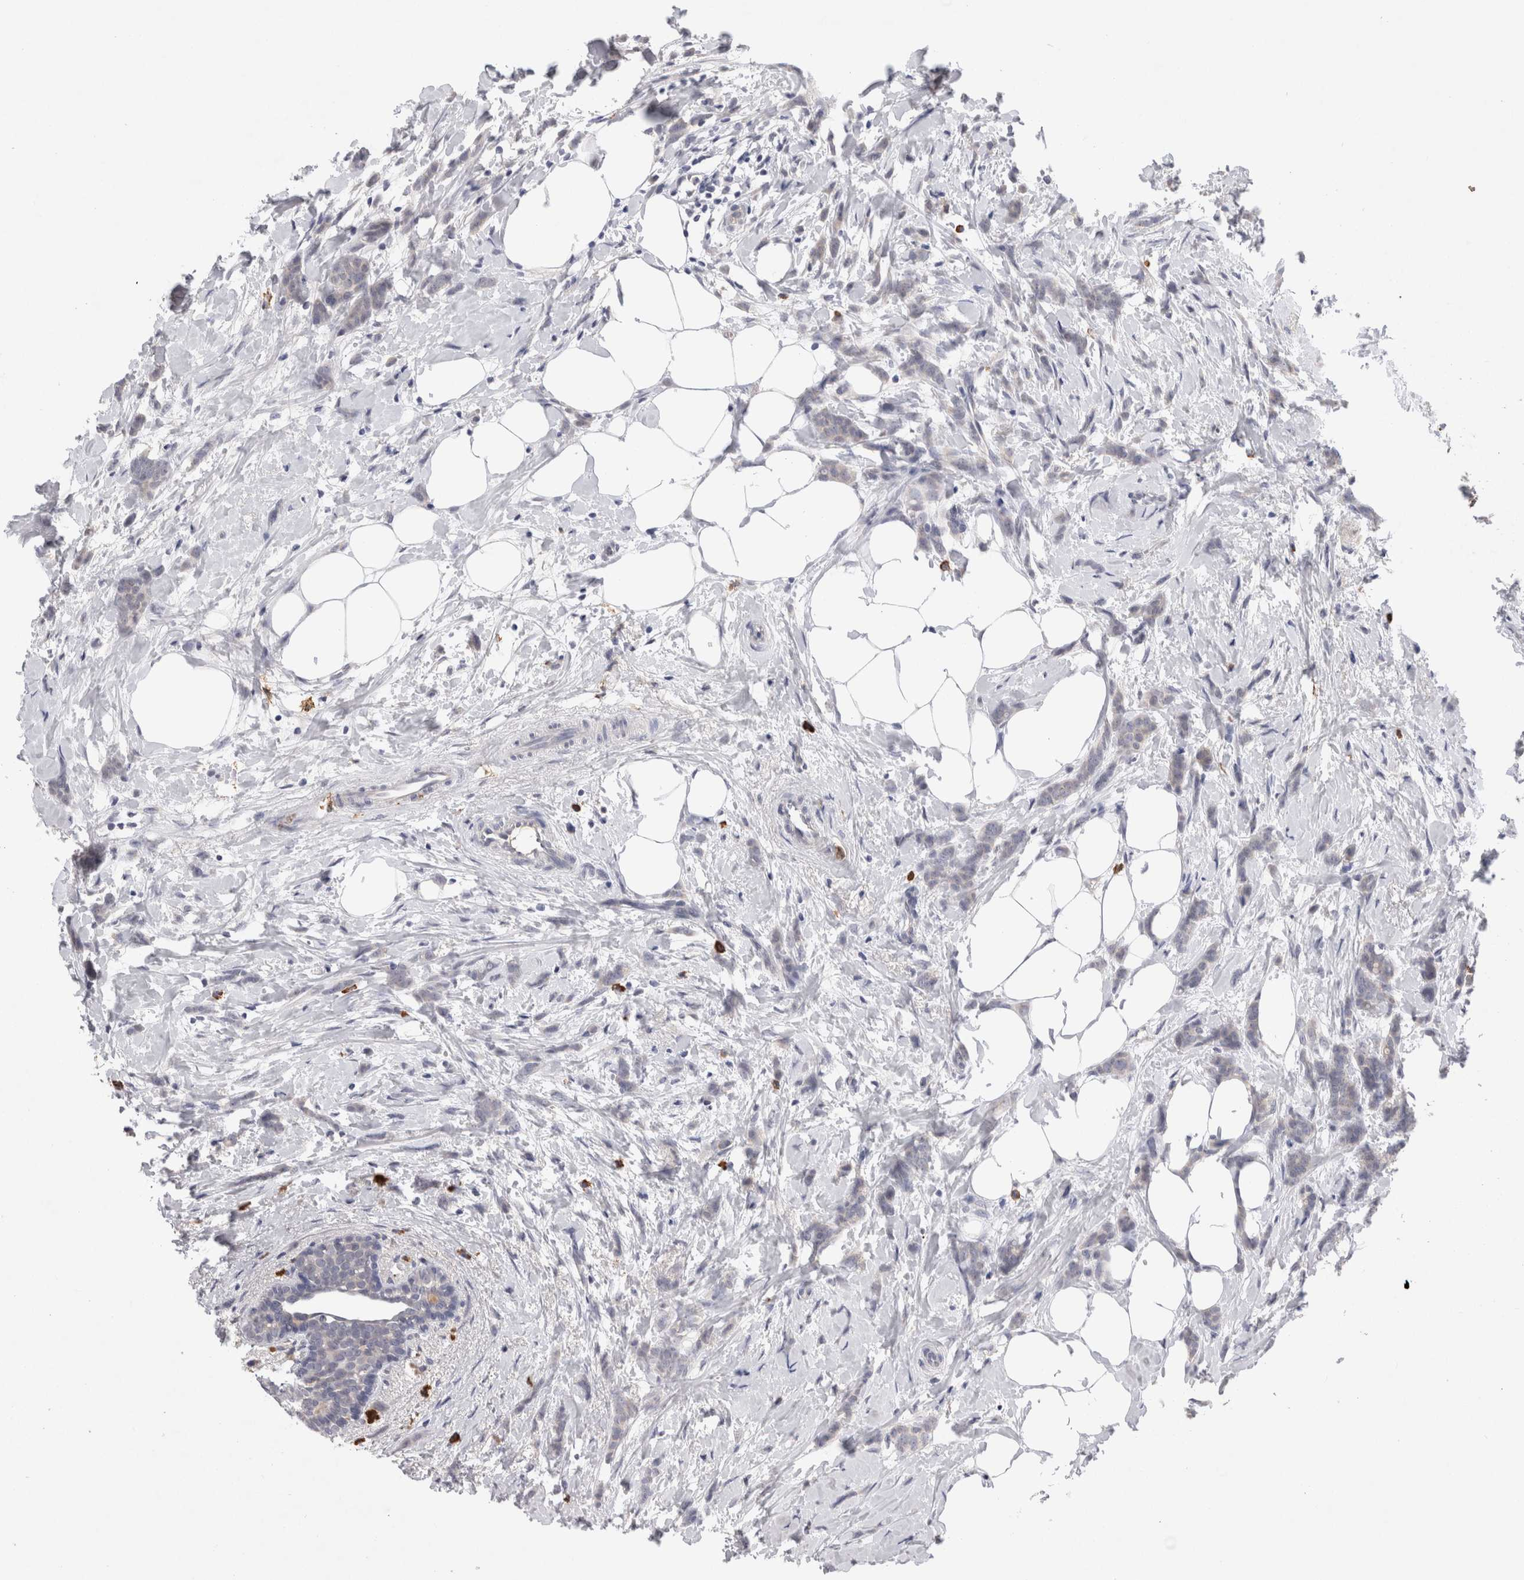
{"staining": {"intensity": "negative", "quantity": "none", "location": "none"}, "tissue": "breast cancer", "cell_type": "Tumor cells", "image_type": "cancer", "snomed": [{"axis": "morphology", "description": "Lobular carcinoma, in situ"}, {"axis": "morphology", "description": "Lobular carcinoma"}, {"axis": "topography", "description": "Breast"}], "caption": "DAB (3,3'-diaminobenzidine) immunohistochemical staining of breast cancer reveals no significant expression in tumor cells. (DAB (3,3'-diaminobenzidine) immunohistochemistry (IHC), high magnification).", "gene": "VSIG4", "patient": {"sex": "female", "age": 41}}